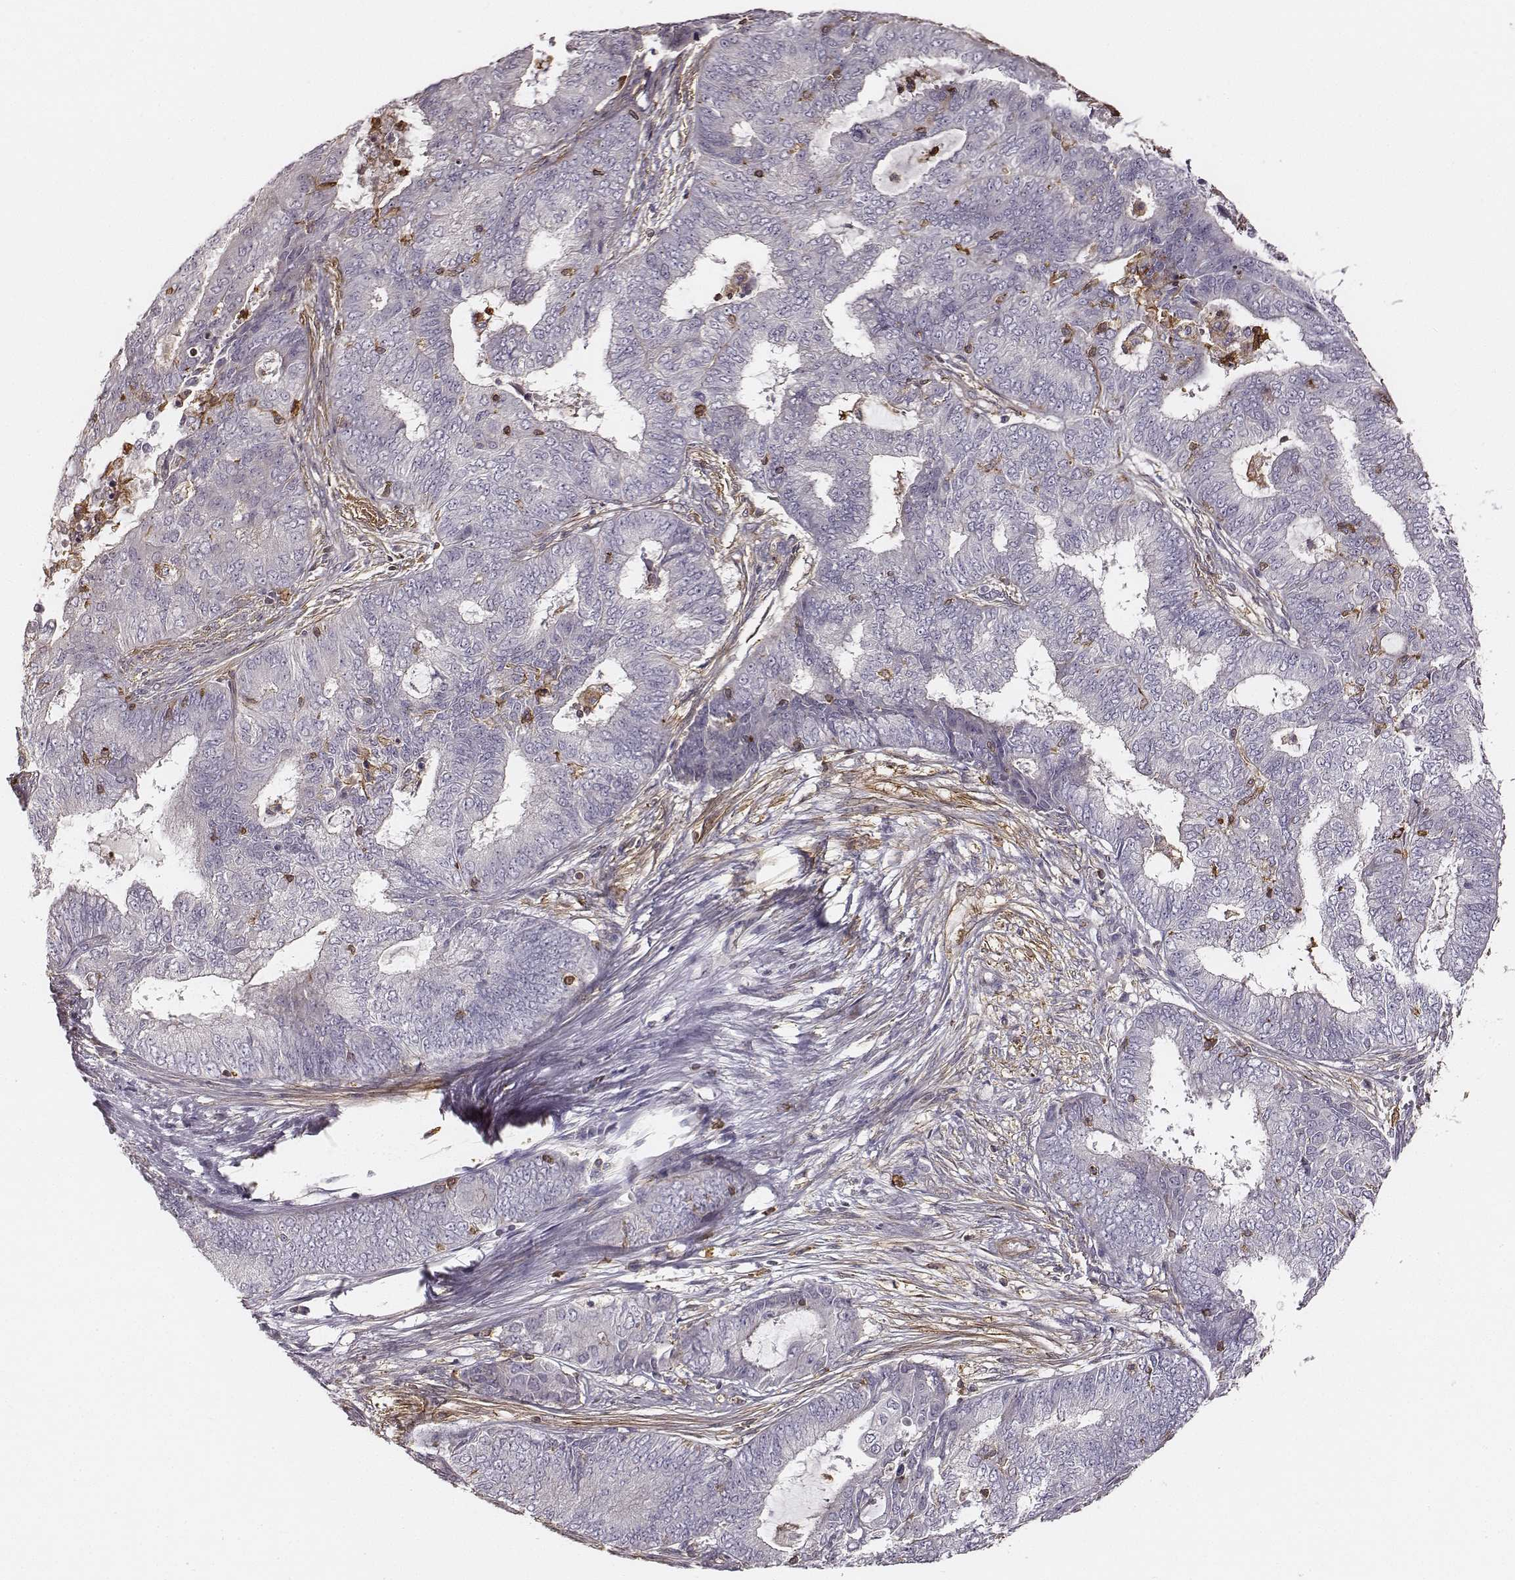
{"staining": {"intensity": "negative", "quantity": "none", "location": "none"}, "tissue": "endometrial cancer", "cell_type": "Tumor cells", "image_type": "cancer", "snomed": [{"axis": "morphology", "description": "Adenocarcinoma, NOS"}, {"axis": "topography", "description": "Endometrium"}], "caption": "DAB (3,3'-diaminobenzidine) immunohistochemical staining of endometrial adenocarcinoma displays no significant expression in tumor cells.", "gene": "ZYX", "patient": {"sex": "female", "age": 62}}